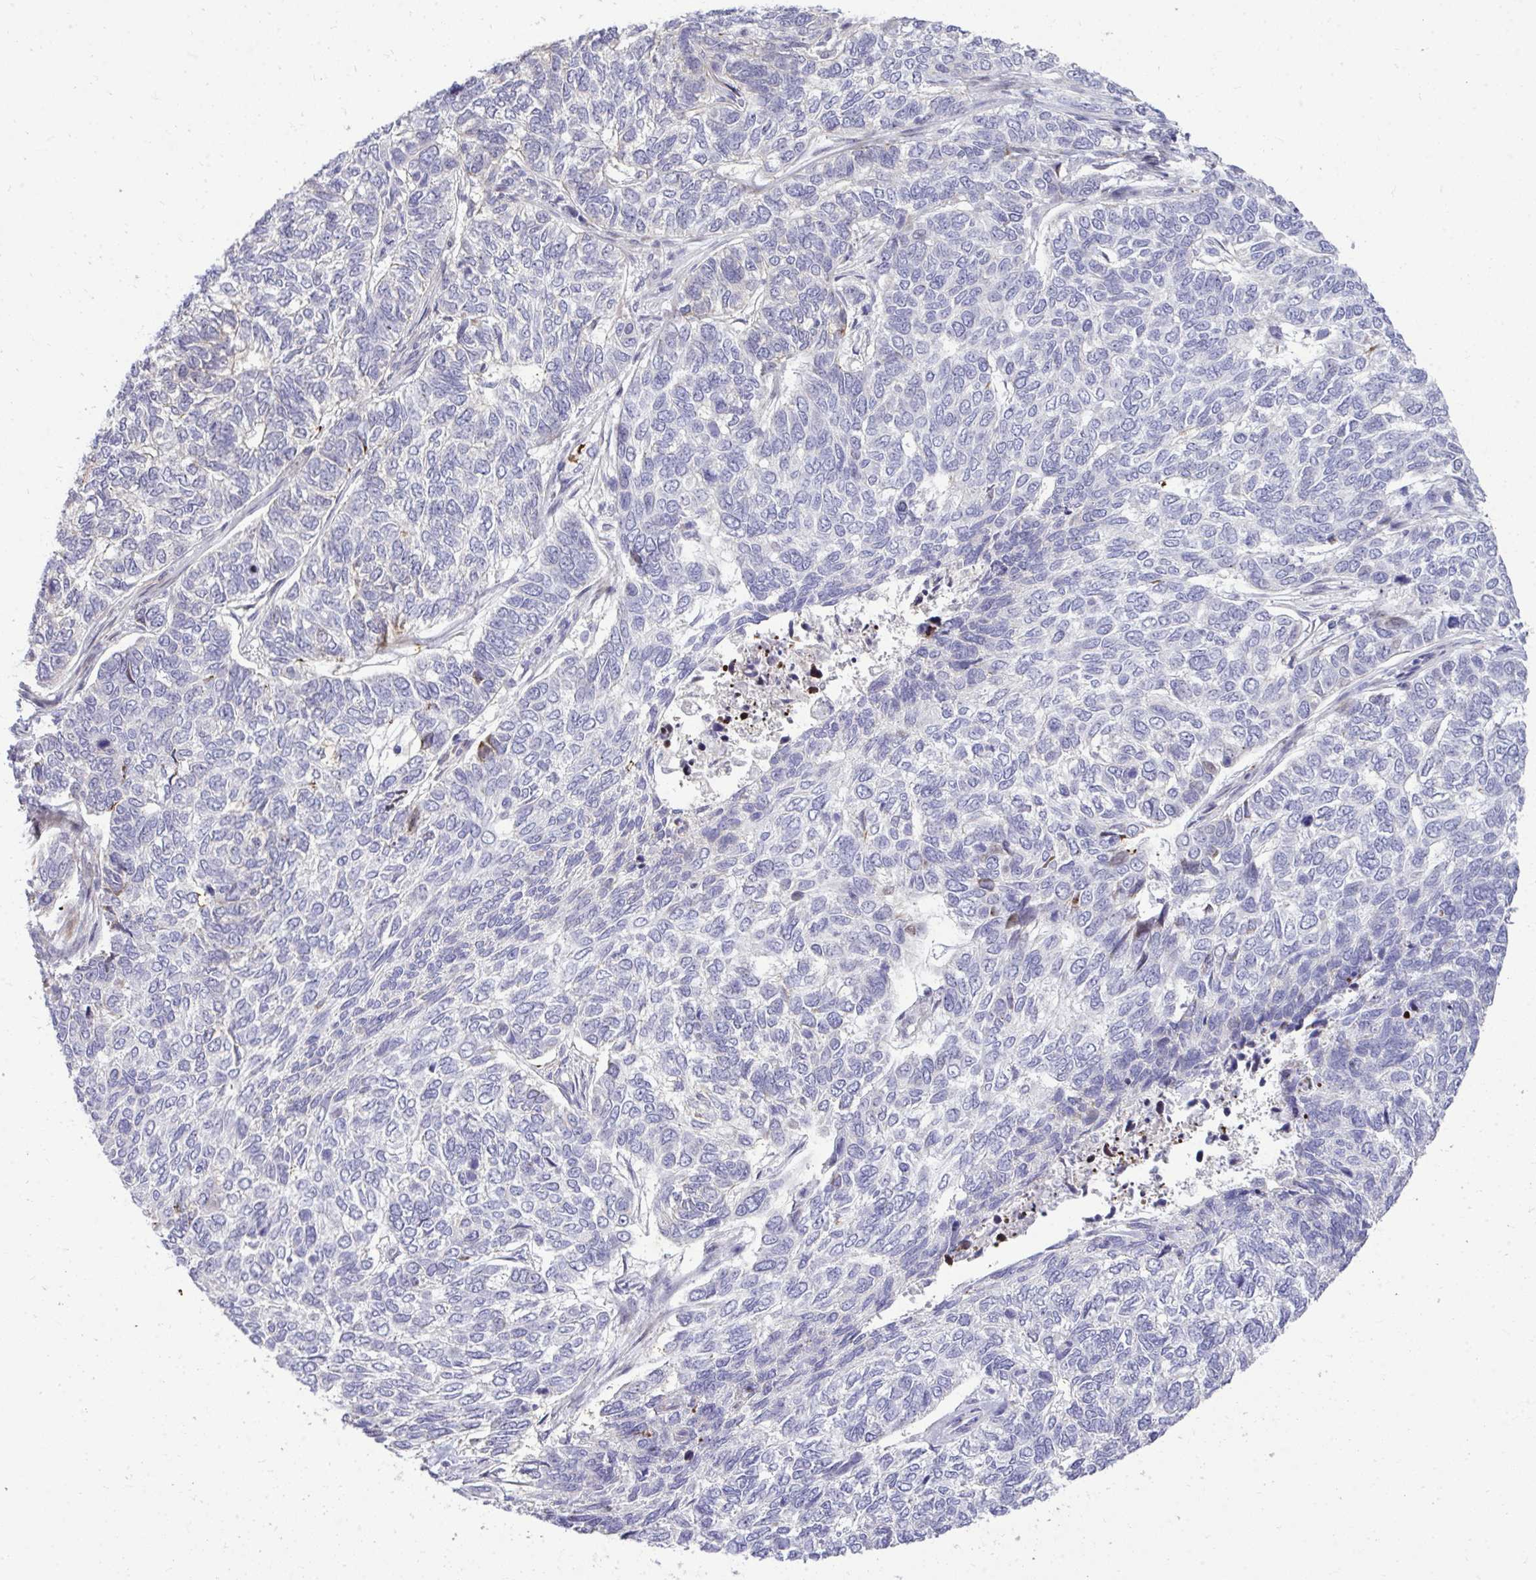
{"staining": {"intensity": "negative", "quantity": "none", "location": "none"}, "tissue": "skin cancer", "cell_type": "Tumor cells", "image_type": "cancer", "snomed": [{"axis": "morphology", "description": "Basal cell carcinoma"}, {"axis": "topography", "description": "Skin"}], "caption": "Skin cancer was stained to show a protein in brown. There is no significant expression in tumor cells.", "gene": "DLX4", "patient": {"sex": "female", "age": 65}}